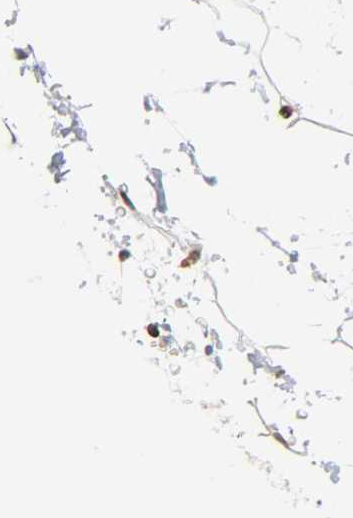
{"staining": {"intensity": "strong", "quantity": ">75%", "location": "nuclear"}, "tissue": "adipose tissue", "cell_type": "Adipocytes", "image_type": "normal", "snomed": [{"axis": "morphology", "description": "Normal tissue, NOS"}, {"axis": "topography", "description": "Soft tissue"}], "caption": "Immunohistochemistry photomicrograph of unremarkable adipose tissue stained for a protein (brown), which demonstrates high levels of strong nuclear expression in about >75% of adipocytes.", "gene": "RANGAP1", "patient": {"sex": "male", "age": 72}}